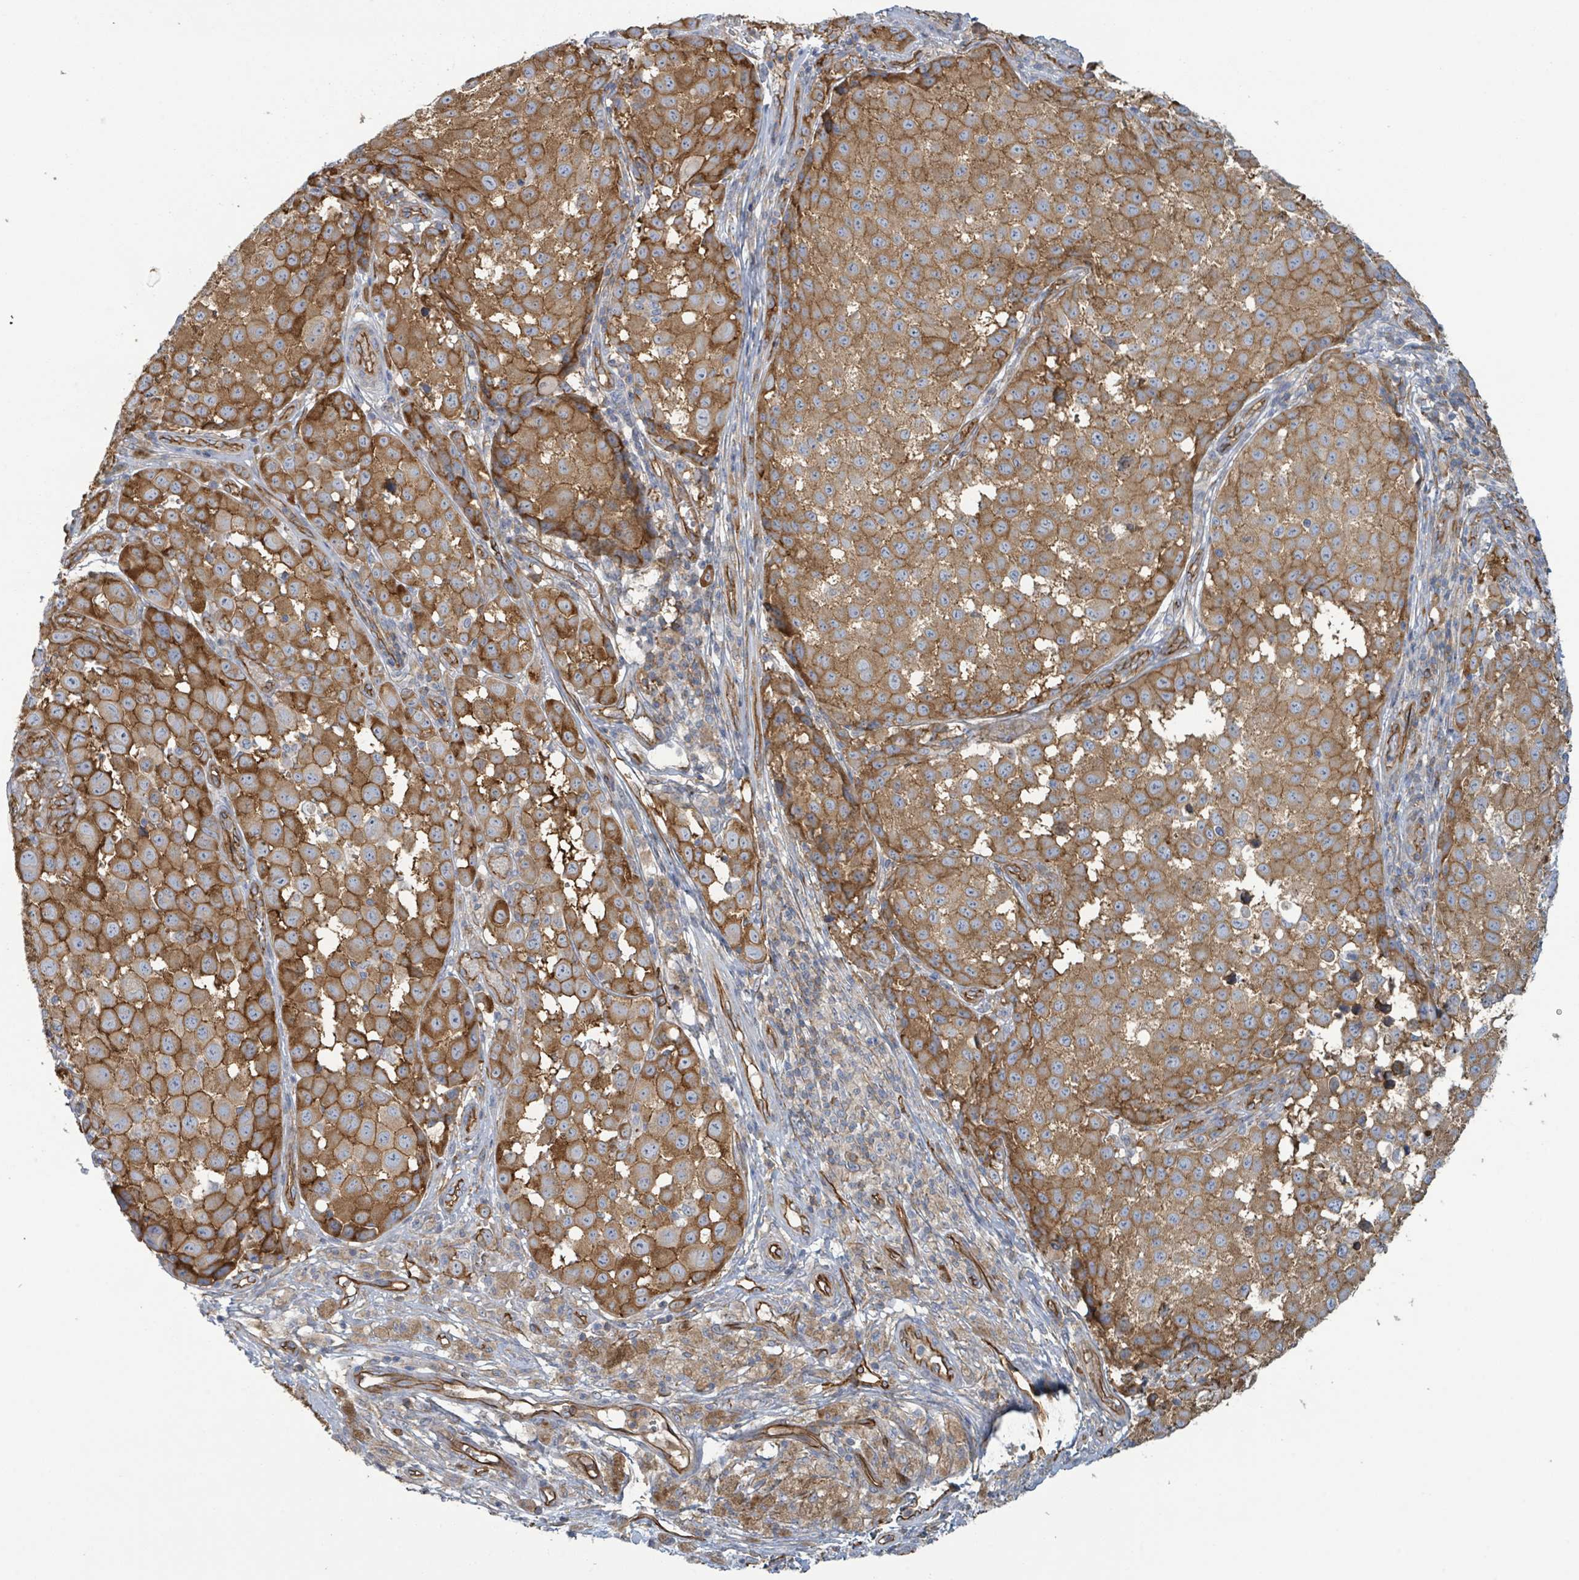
{"staining": {"intensity": "moderate", "quantity": ">75%", "location": "cytoplasmic/membranous"}, "tissue": "melanoma", "cell_type": "Tumor cells", "image_type": "cancer", "snomed": [{"axis": "morphology", "description": "Malignant melanoma, NOS"}, {"axis": "topography", "description": "Skin"}], "caption": "IHC (DAB (3,3'-diaminobenzidine)) staining of malignant melanoma shows moderate cytoplasmic/membranous protein positivity in approximately >75% of tumor cells.", "gene": "LDOC1", "patient": {"sex": "male", "age": 64}}